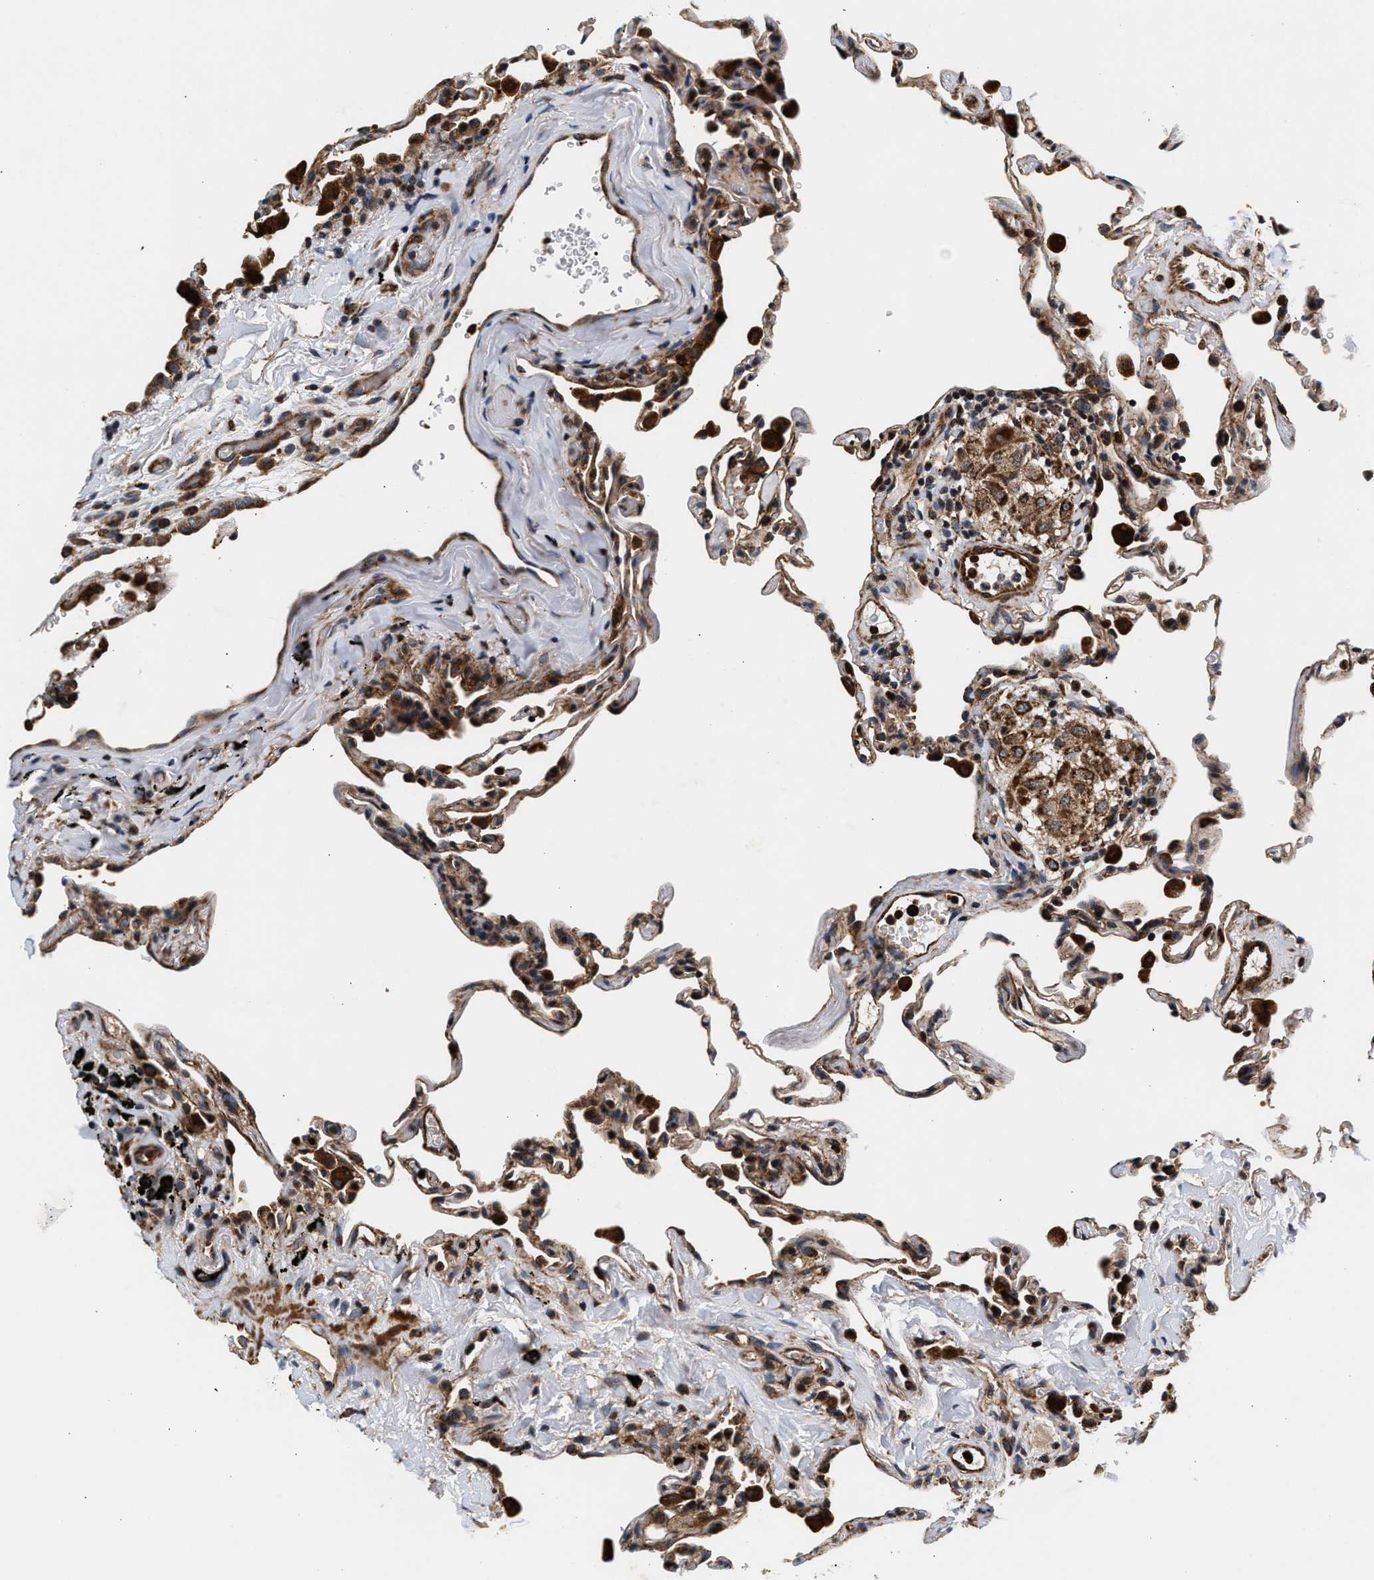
{"staining": {"intensity": "moderate", "quantity": ">75%", "location": "cytoplasmic/membranous"}, "tissue": "lung", "cell_type": "Alveolar cells", "image_type": "normal", "snomed": [{"axis": "morphology", "description": "Normal tissue, NOS"}, {"axis": "topography", "description": "Lung"}], "caption": "About >75% of alveolar cells in benign human lung demonstrate moderate cytoplasmic/membranous protein positivity as visualized by brown immunohistochemical staining.", "gene": "SGK1", "patient": {"sex": "male", "age": 59}}